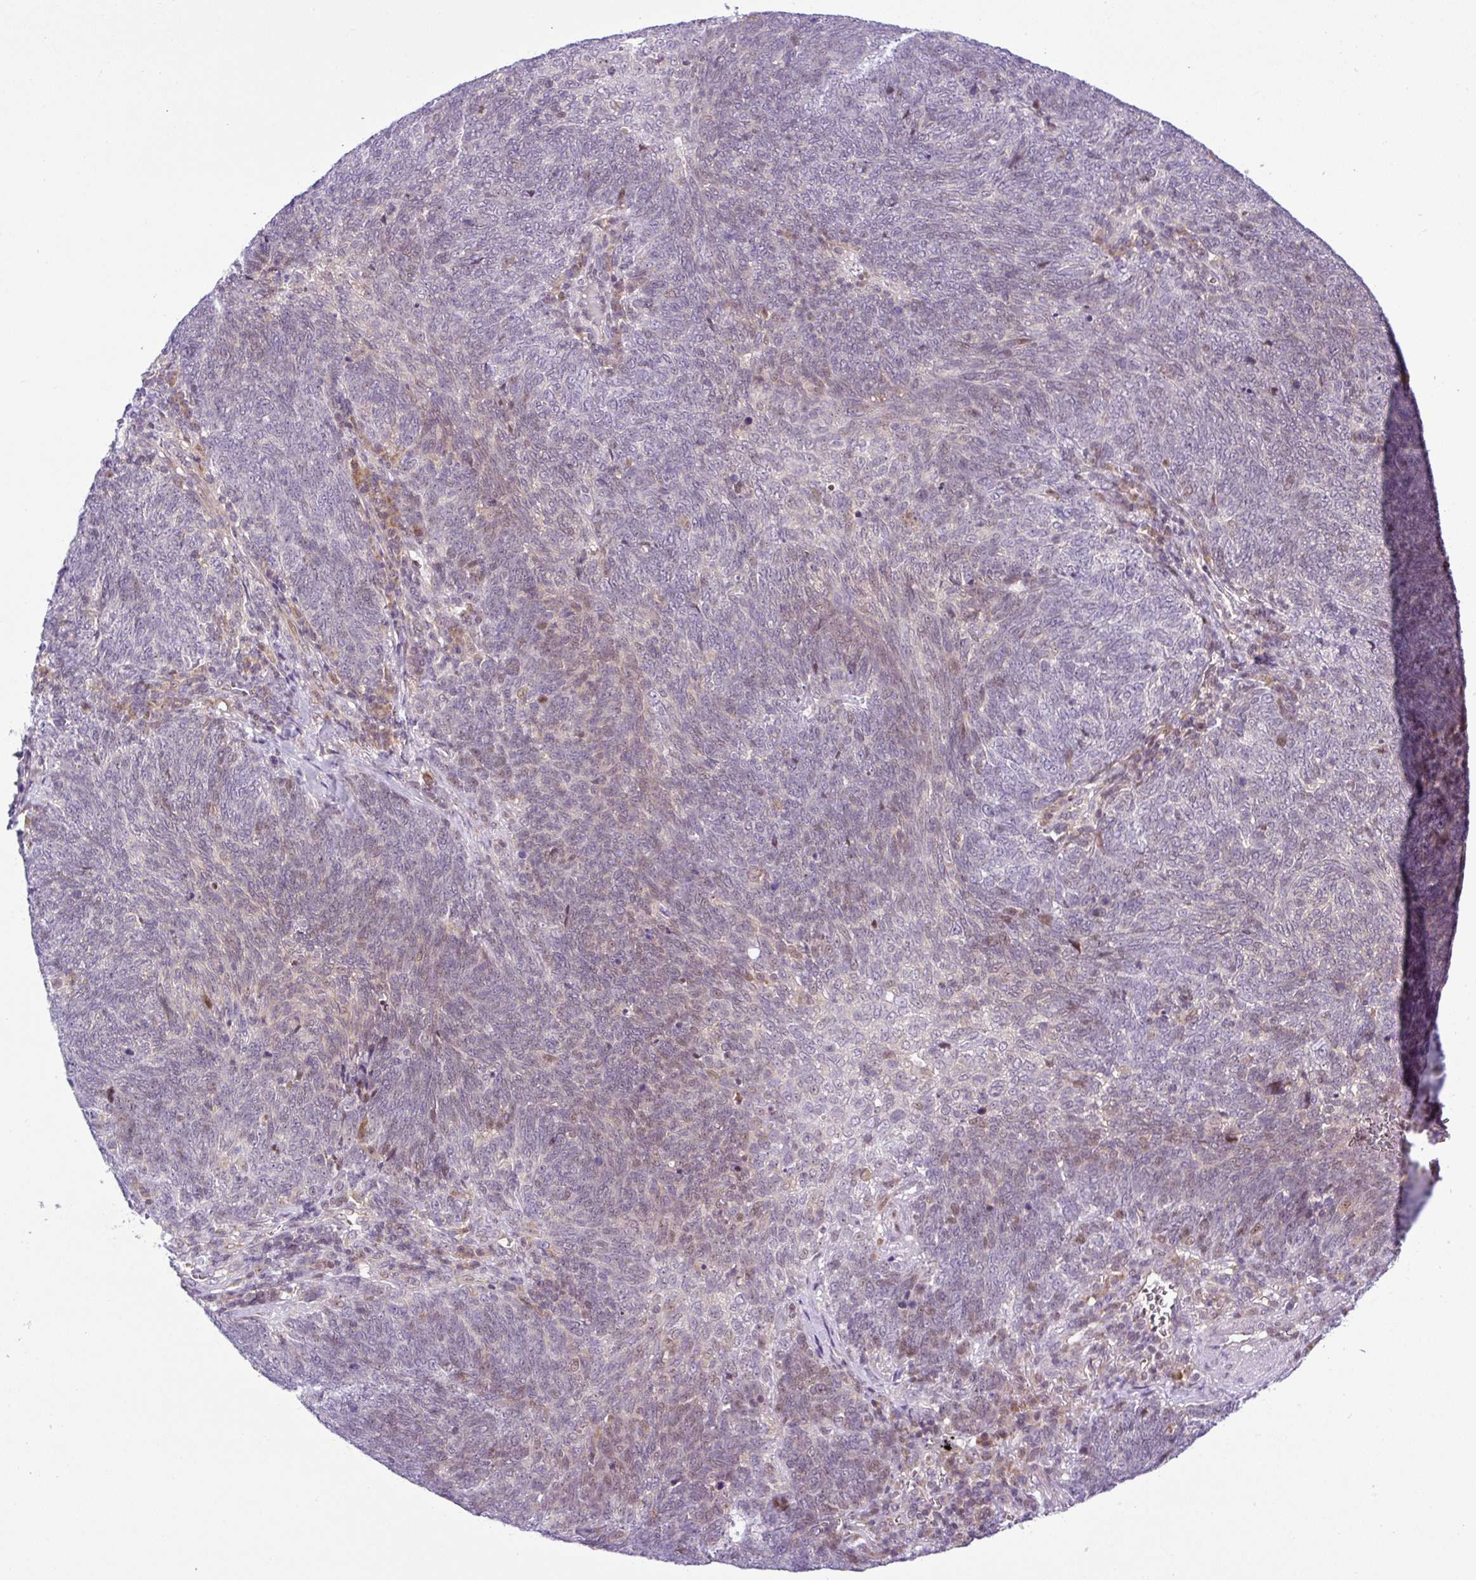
{"staining": {"intensity": "weak", "quantity": "25%-75%", "location": "cytoplasmic/membranous,nuclear"}, "tissue": "lung cancer", "cell_type": "Tumor cells", "image_type": "cancer", "snomed": [{"axis": "morphology", "description": "Squamous cell carcinoma, NOS"}, {"axis": "topography", "description": "Lung"}], "caption": "Lung cancer was stained to show a protein in brown. There is low levels of weak cytoplasmic/membranous and nuclear expression in approximately 25%-75% of tumor cells.", "gene": "NDUFB2", "patient": {"sex": "female", "age": 72}}